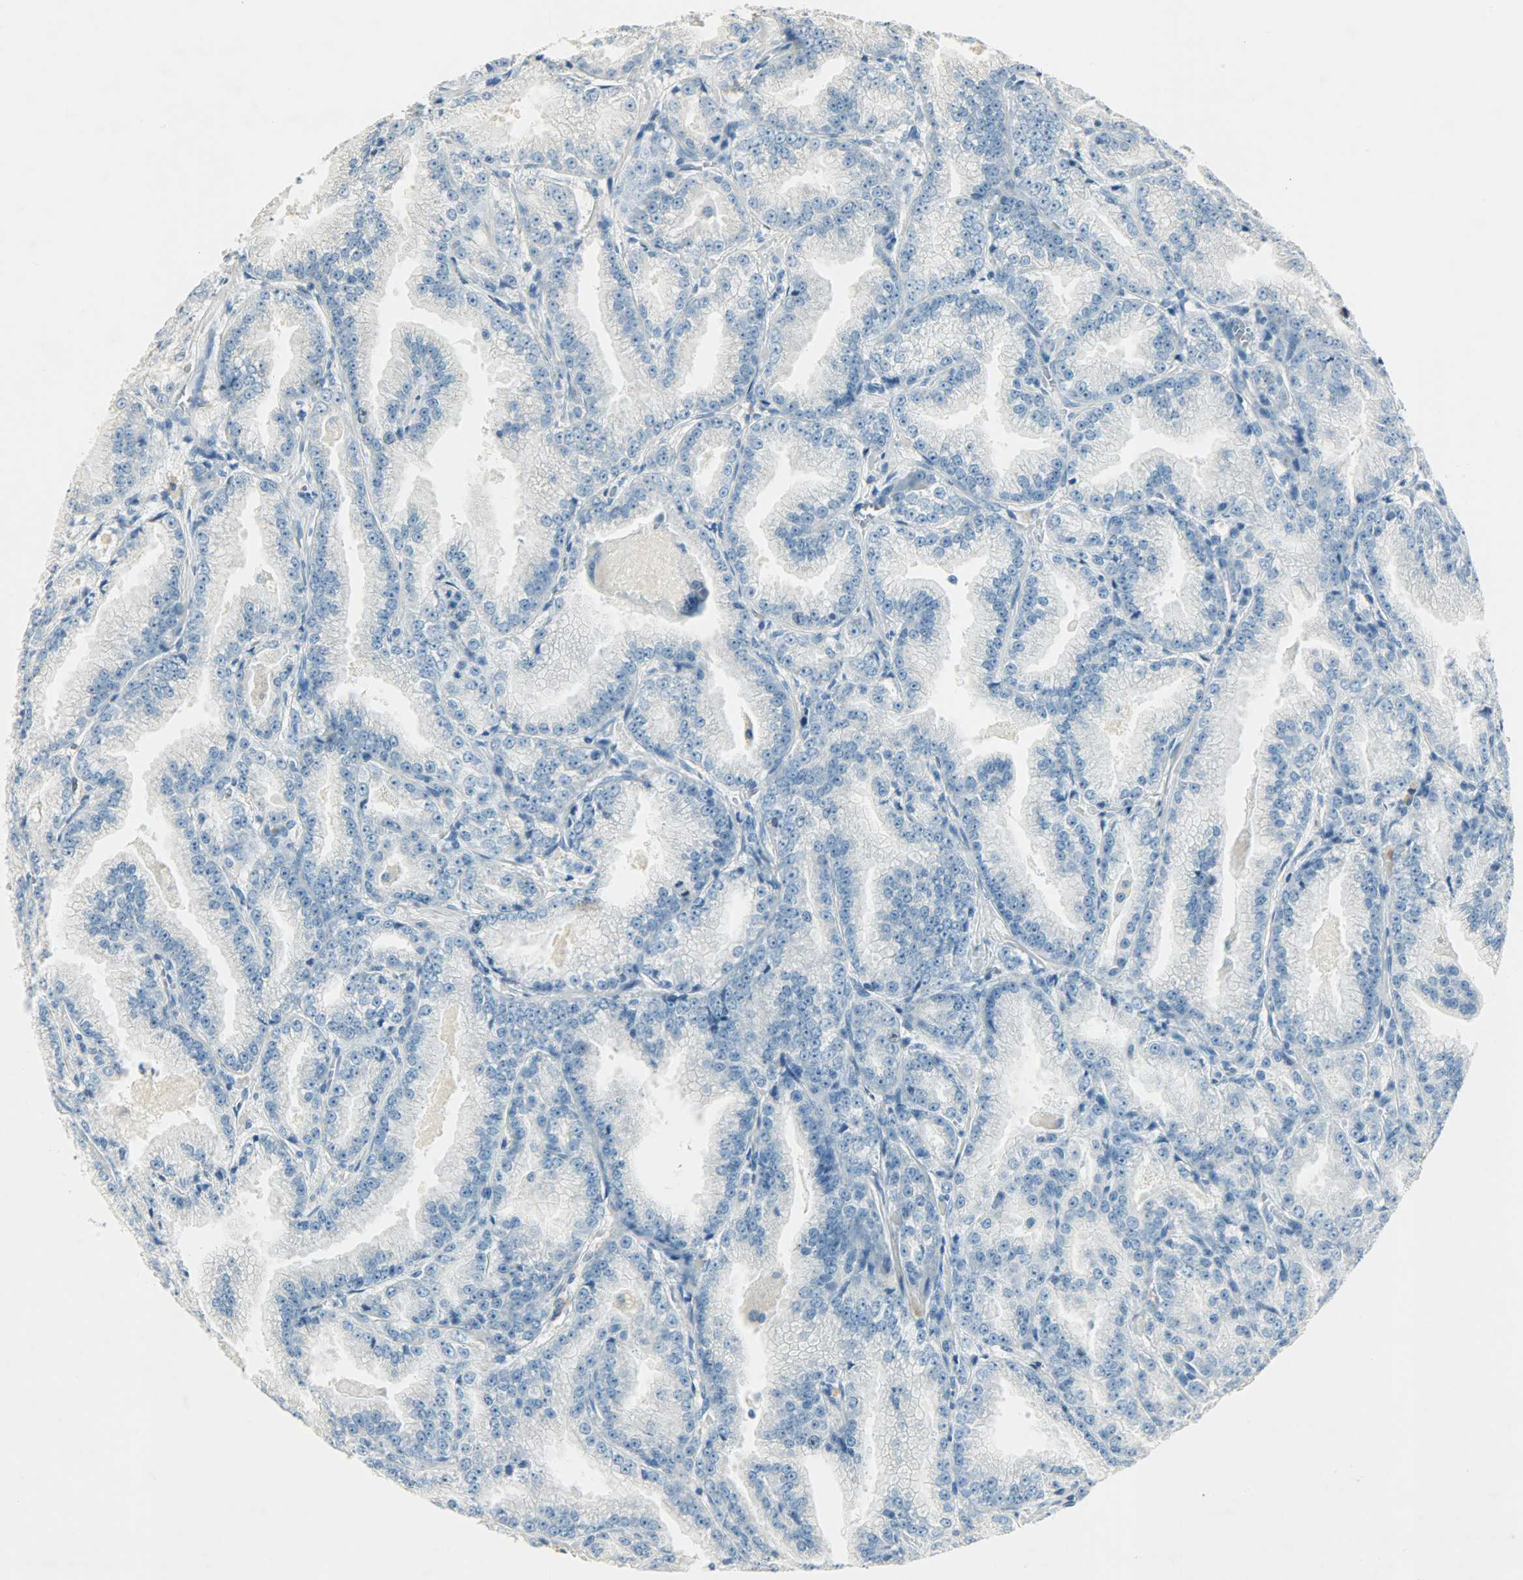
{"staining": {"intensity": "negative", "quantity": "none", "location": "none"}, "tissue": "prostate cancer", "cell_type": "Tumor cells", "image_type": "cancer", "snomed": [{"axis": "morphology", "description": "Adenocarcinoma, High grade"}, {"axis": "topography", "description": "Prostate"}], "caption": "The image displays no staining of tumor cells in prostate cancer. (Stains: DAB (3,3'-diaminobenzidine) IHC with hematoxylin counter stain, Microscopy: brightfield microscopy at high magnification).", "gene": "TPX2", "patient": {"sex": "male", "age": 61}}